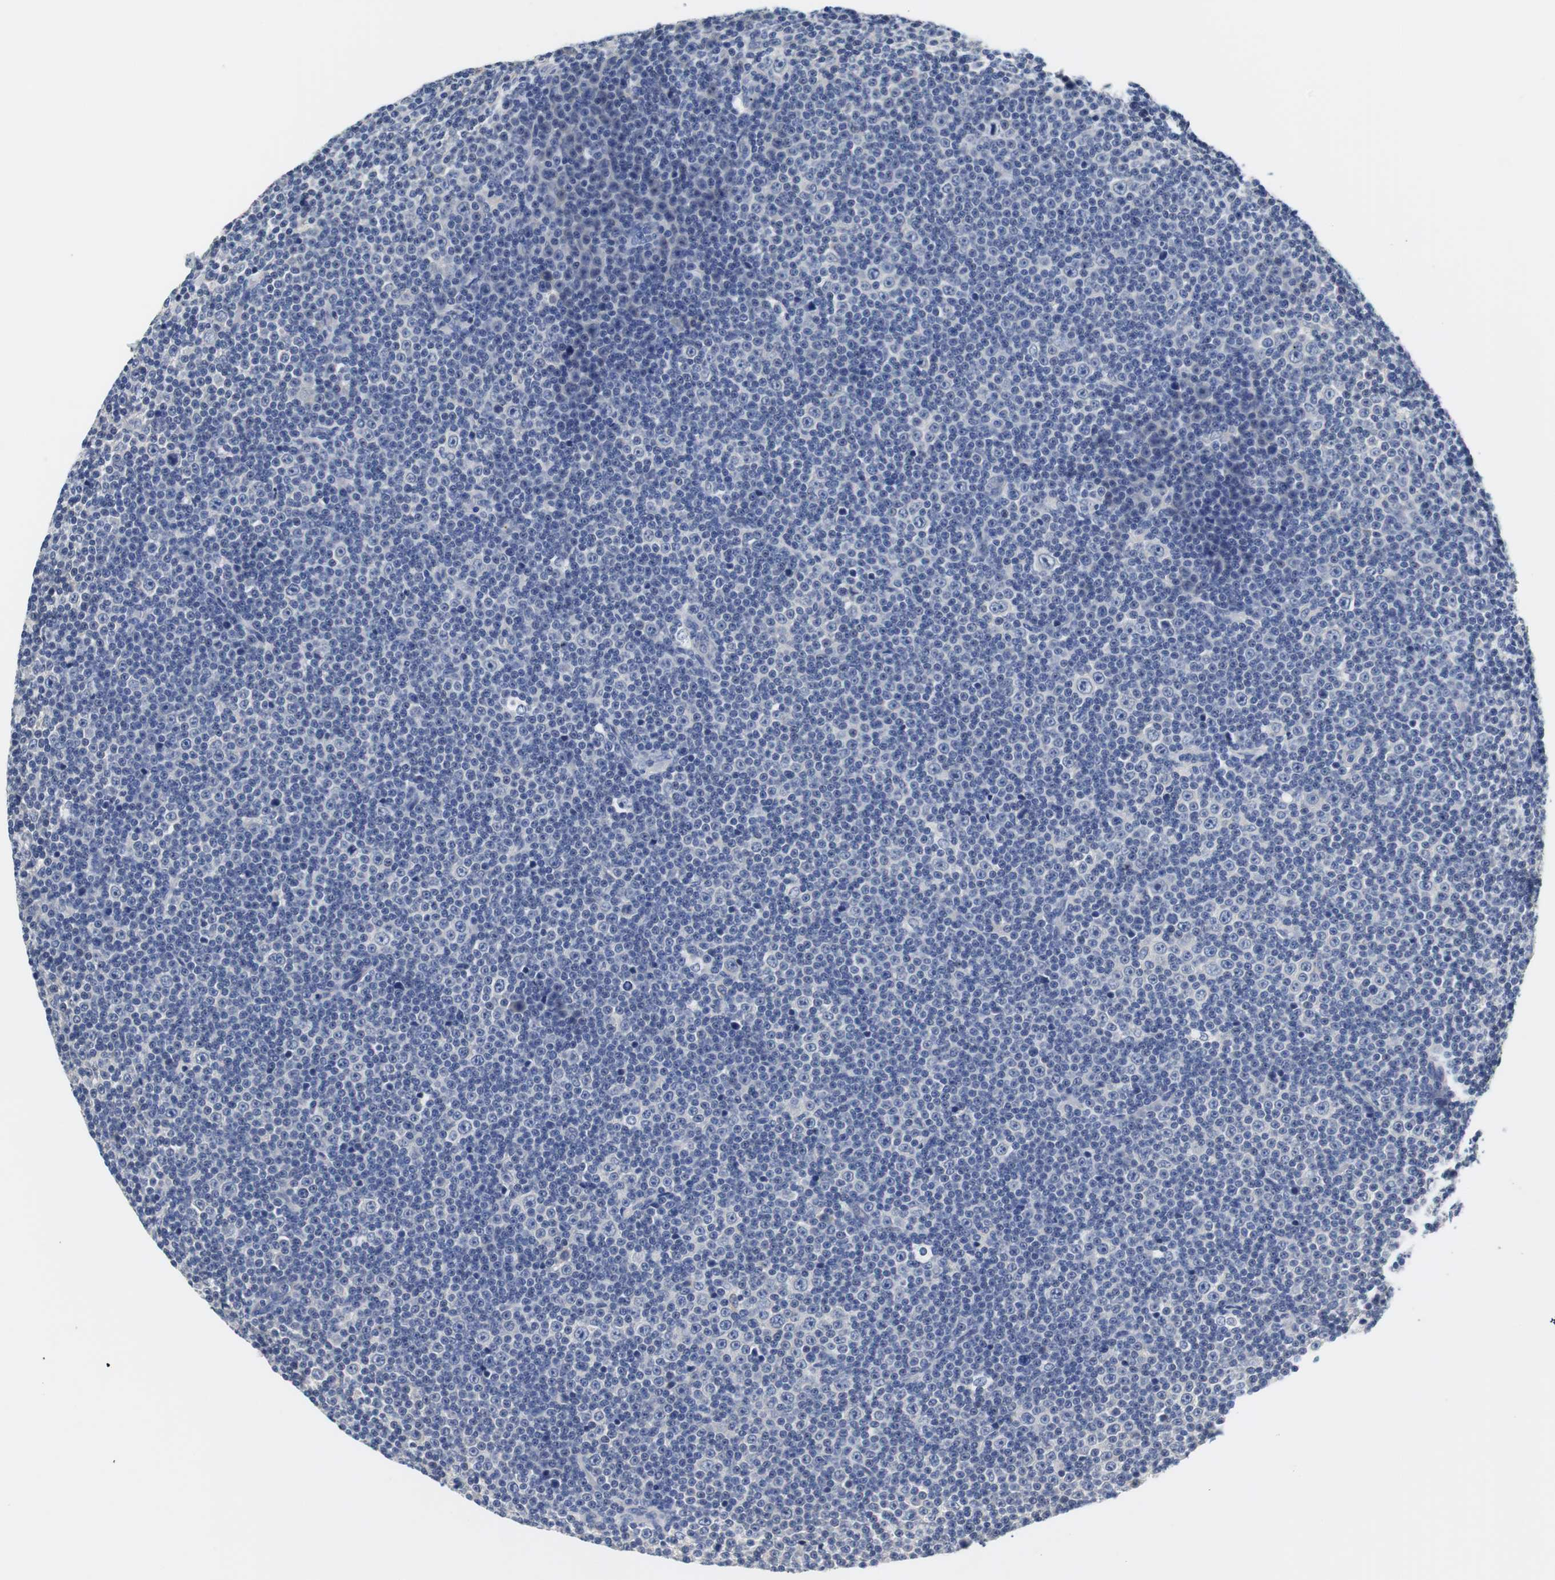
{"staining": {"intensity": "negative", "quantity": "none", "location": "none"}, "tissue": "lymphoma", "cell_type": "Tumor cells", "image_type": "cancer", "snomed": [{"axis": "morphology", "description": "Malignant lymphoma, non-Hodgkin's type, Low grade"}, {"axis": "topography", "description": "Lymph node"}], "caption": "Immunohistochemistry image of human lymphoma stained for a protein (brown), which reveals no positivity in tumor cells.", "gene": "PCK1", "patient": {"sex": "female", "age": 67}}